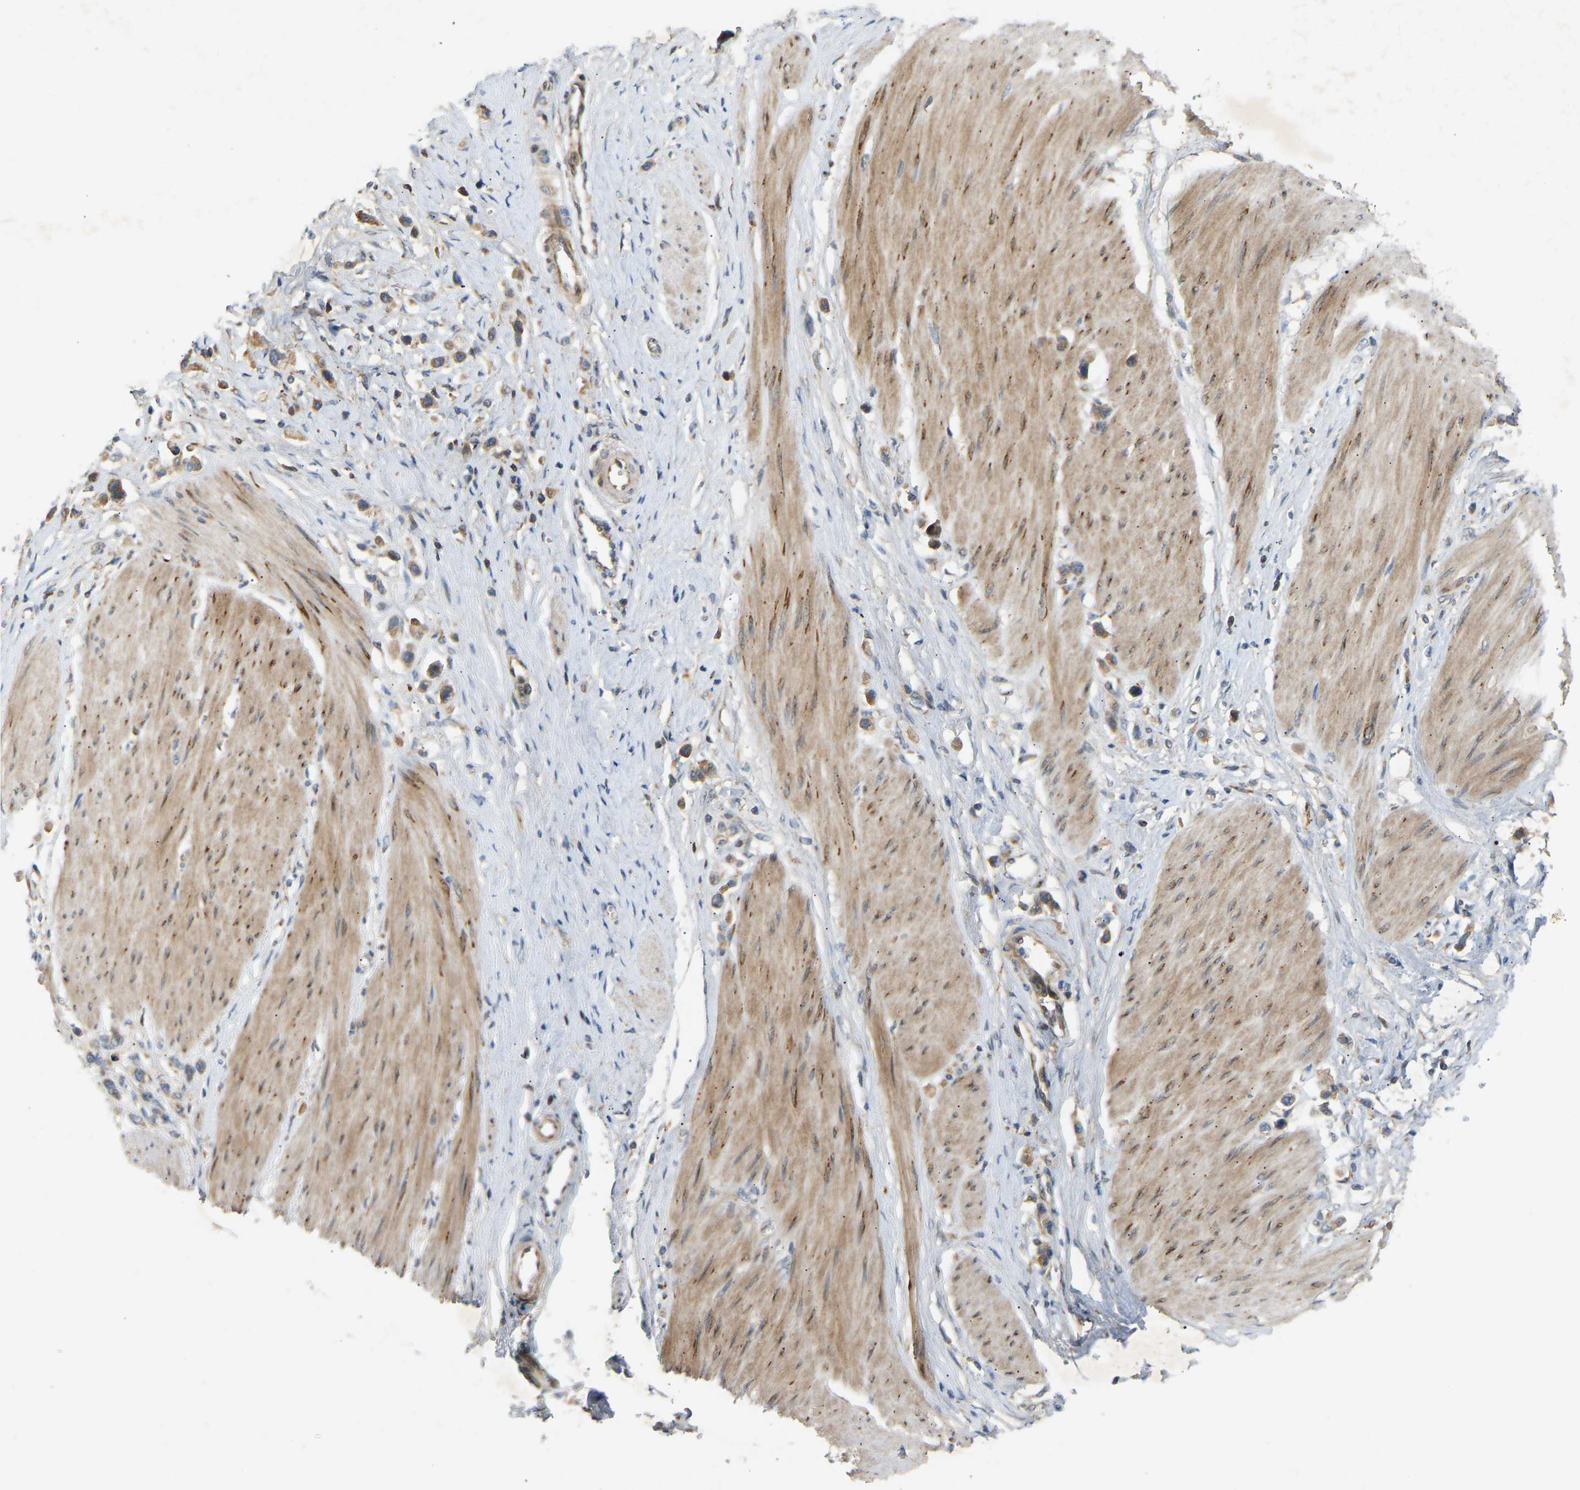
{"staining": {"intensity": "weak", "quantity": ">75%", "location": "cytoplasmic/membranous"}, "tissue": "stomach cancer", "cell_type": "Tumor cells", "image_type": "cancer", "snomed": [{"axis": "morphology", "description": "Adenocarcinoma, NOS"}, {"axis": "topography", "description": "Stomach"}], "caption": "Human adenocarcinoma (stomach) stained with a protein marker reveals weak staining in tumor cells.", "gene": "PTCD1", "patient": {"sex": "female", "age": 65}}